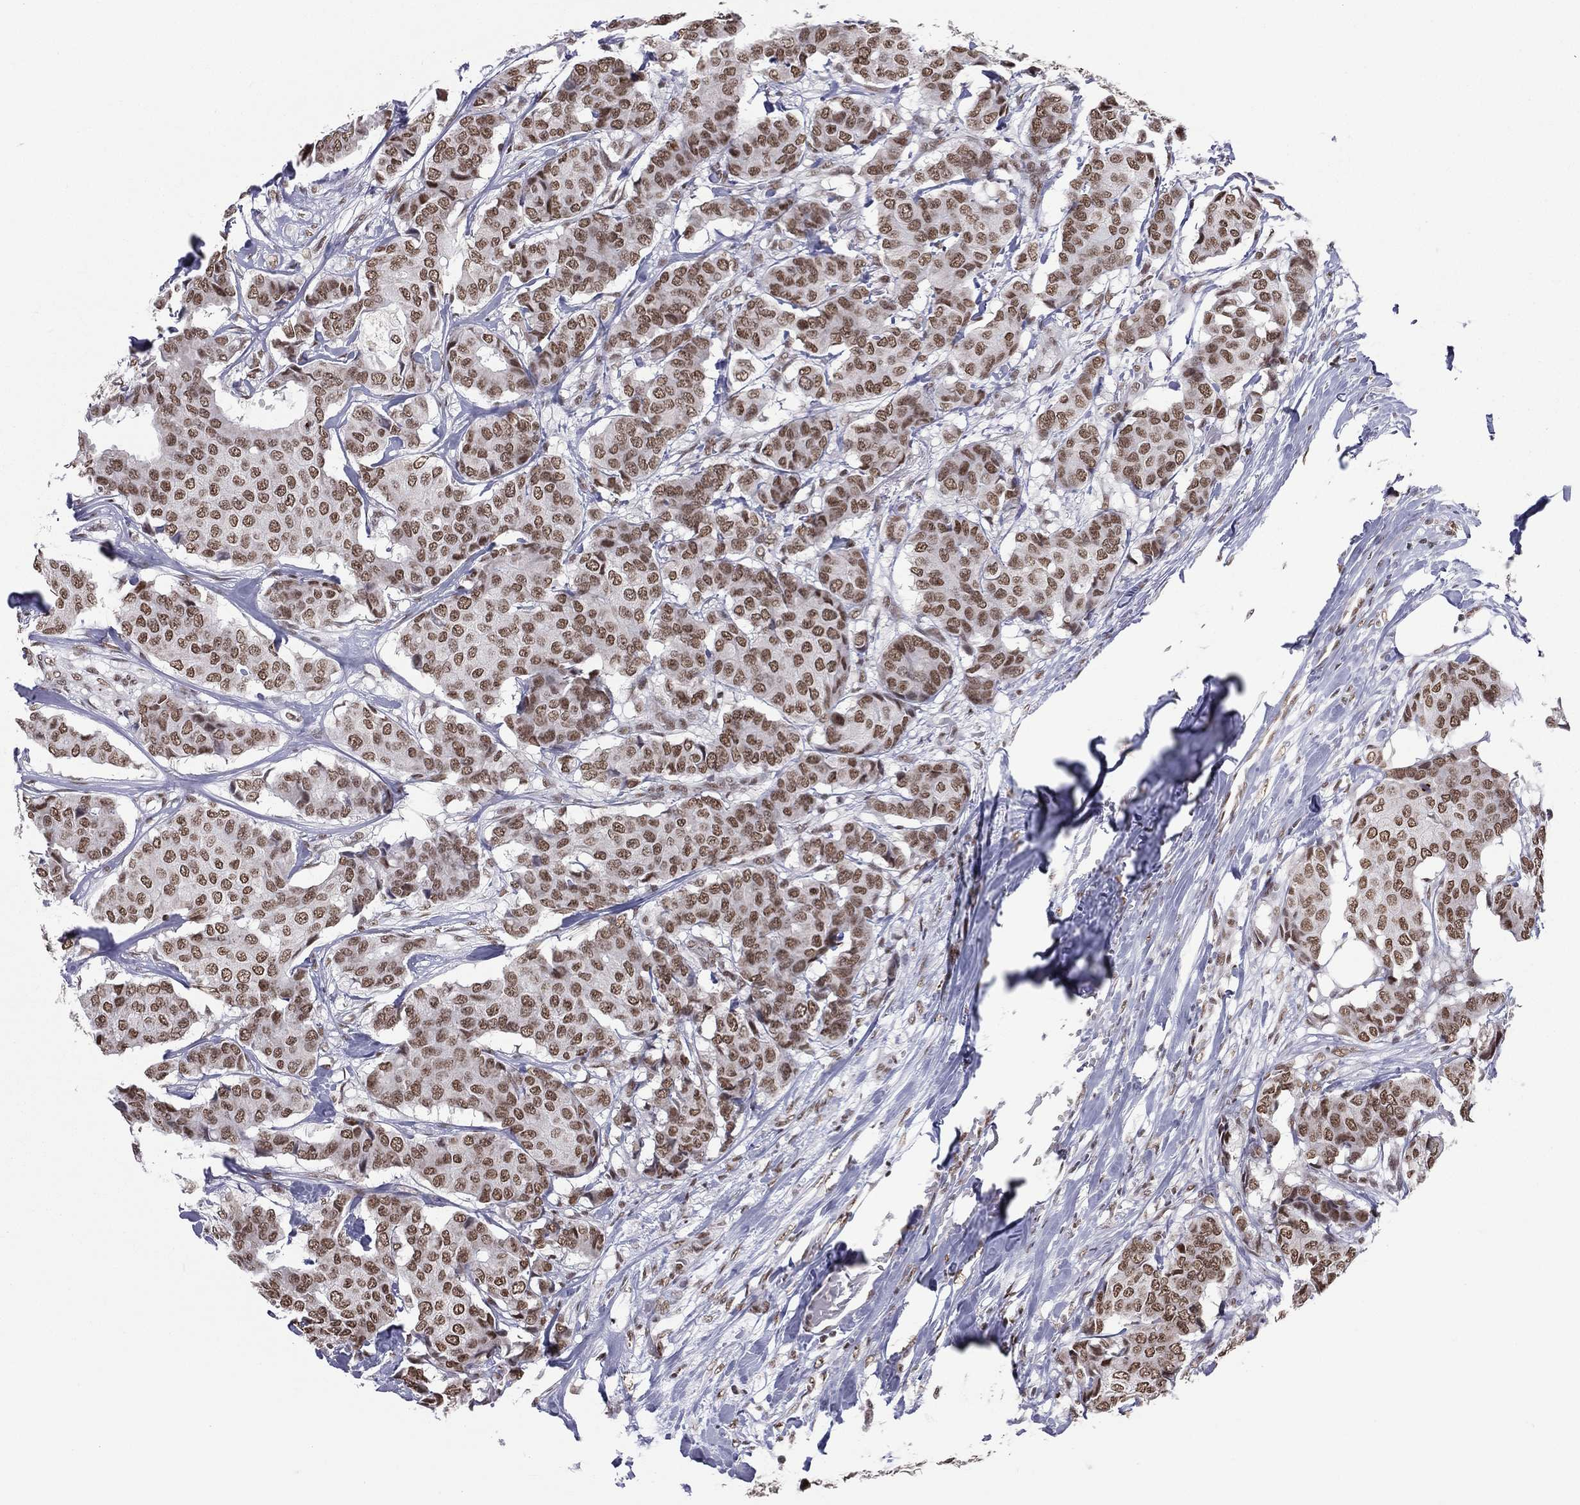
{"staining": {"intensity": "moderate", "quantity": ">75%", "location": "nuclear"}, "tissue": "breast cancer", "cell_type": "Tumor cells", "image_type": "cancer", "snomed": [{"axis": "morphology", "description": "Duct carcinoma"}, {"axis": "topography", "description": "Breast"}], "caption": "Protein analysis of invasive ductal carcinoma (breast) tissue displays moderate nuclear staining in about >75% of tumor cells. (Stains: DAB in brown, nuclei in blue, Microscopy: brightfield microscopy at high magnification).", "gene": "ZNF7", "patient": {"sex": "female", "age": 75}}